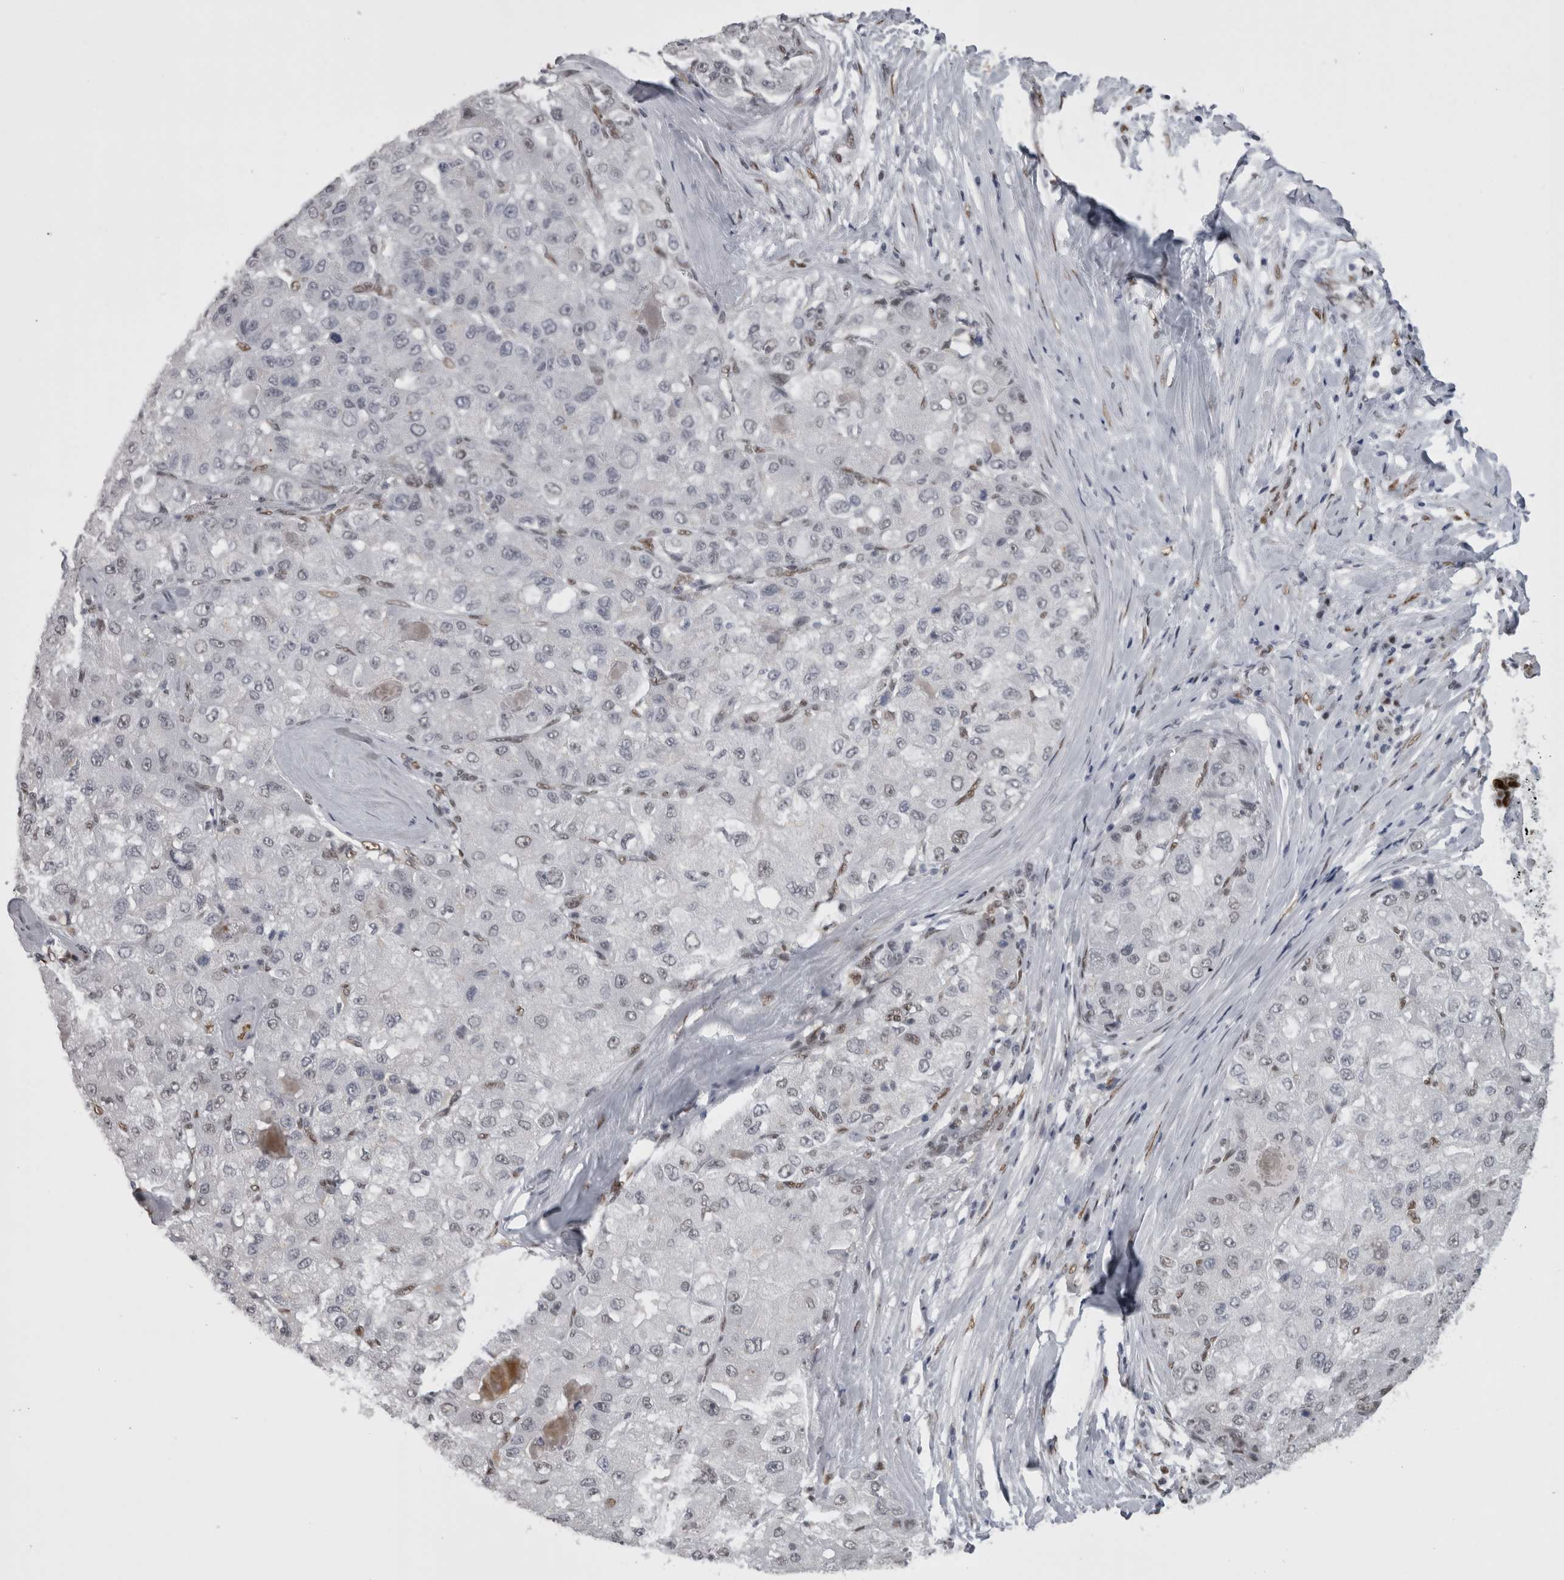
{"staining": {"intensity": "negative", "quantity": "none", "location": "none"}, "tissue": "liver cancer", "cell_type": "Tumor cells", "image_type": "cancer", "snomed": [{"axis": "morphology", "description": "Carcinoma, Hepatocellular, NOS"}, {"axis": "topography", "description": "Liver"}], "caption": "Immunohistochemical staining of human liver cancer demonstrates no significant expression in tumor cells.", "gene": "C1orf54", "patient": {"sex": "male", "age": 80}}